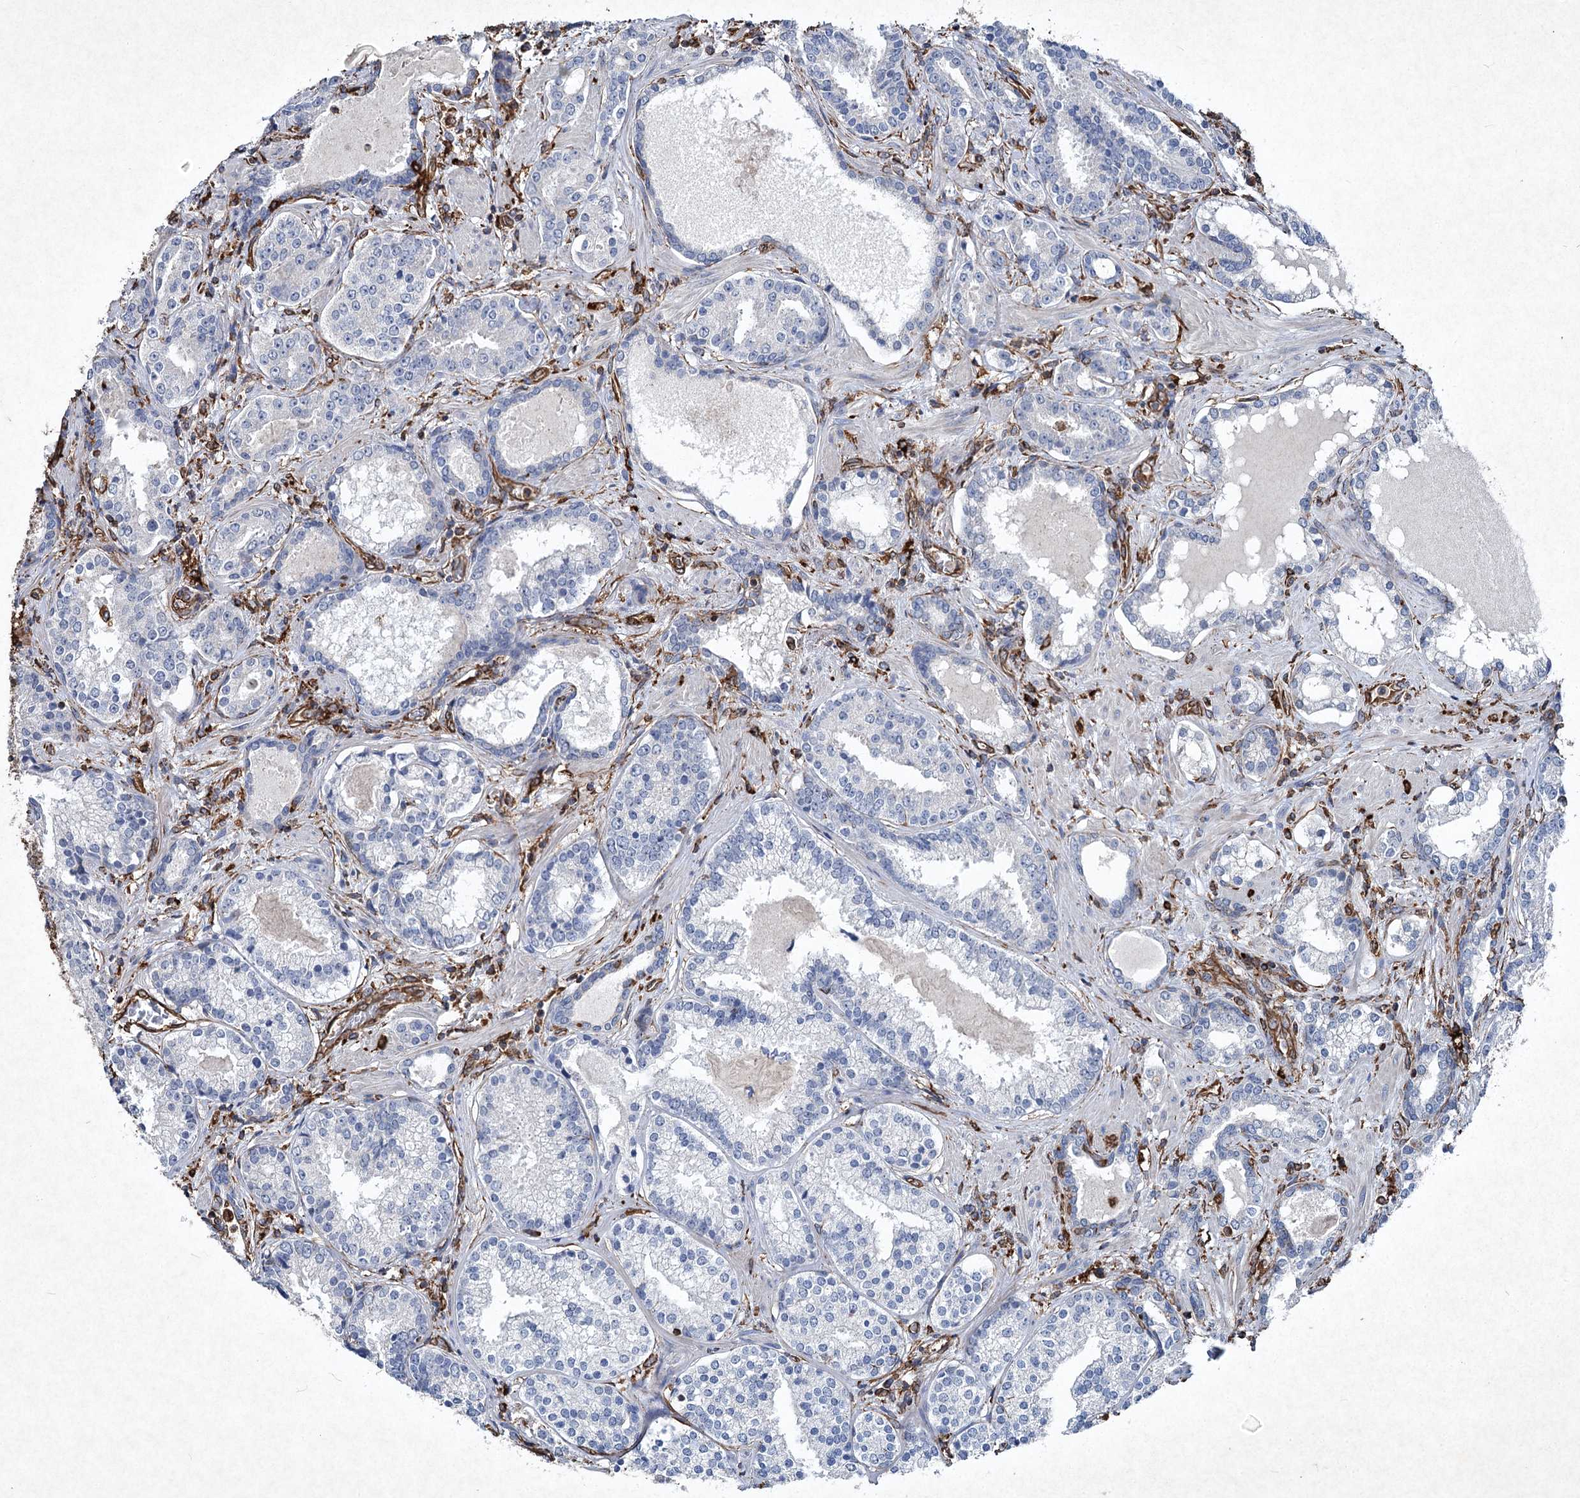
{"staining": {"intensity": "negative", "quantity": "none", "location": "none"}, "tissue": "prostate cancer", "cell_type": "Tumor cells", "image_type": "cancer", "snomed": [{"axis": "morphology", "description": "Adenocarcinoma, High grade"}, {"axis": "topography", "description": "Prostate"}], "caption": "Immunohistochemistry histopathology image of human prostate high-grade adenocarcinoma stained for a protein (brown), which displays no expression in tumor cells.", "gene": "CLEC4M", "patient": {"sex": "male", "age": 58}}